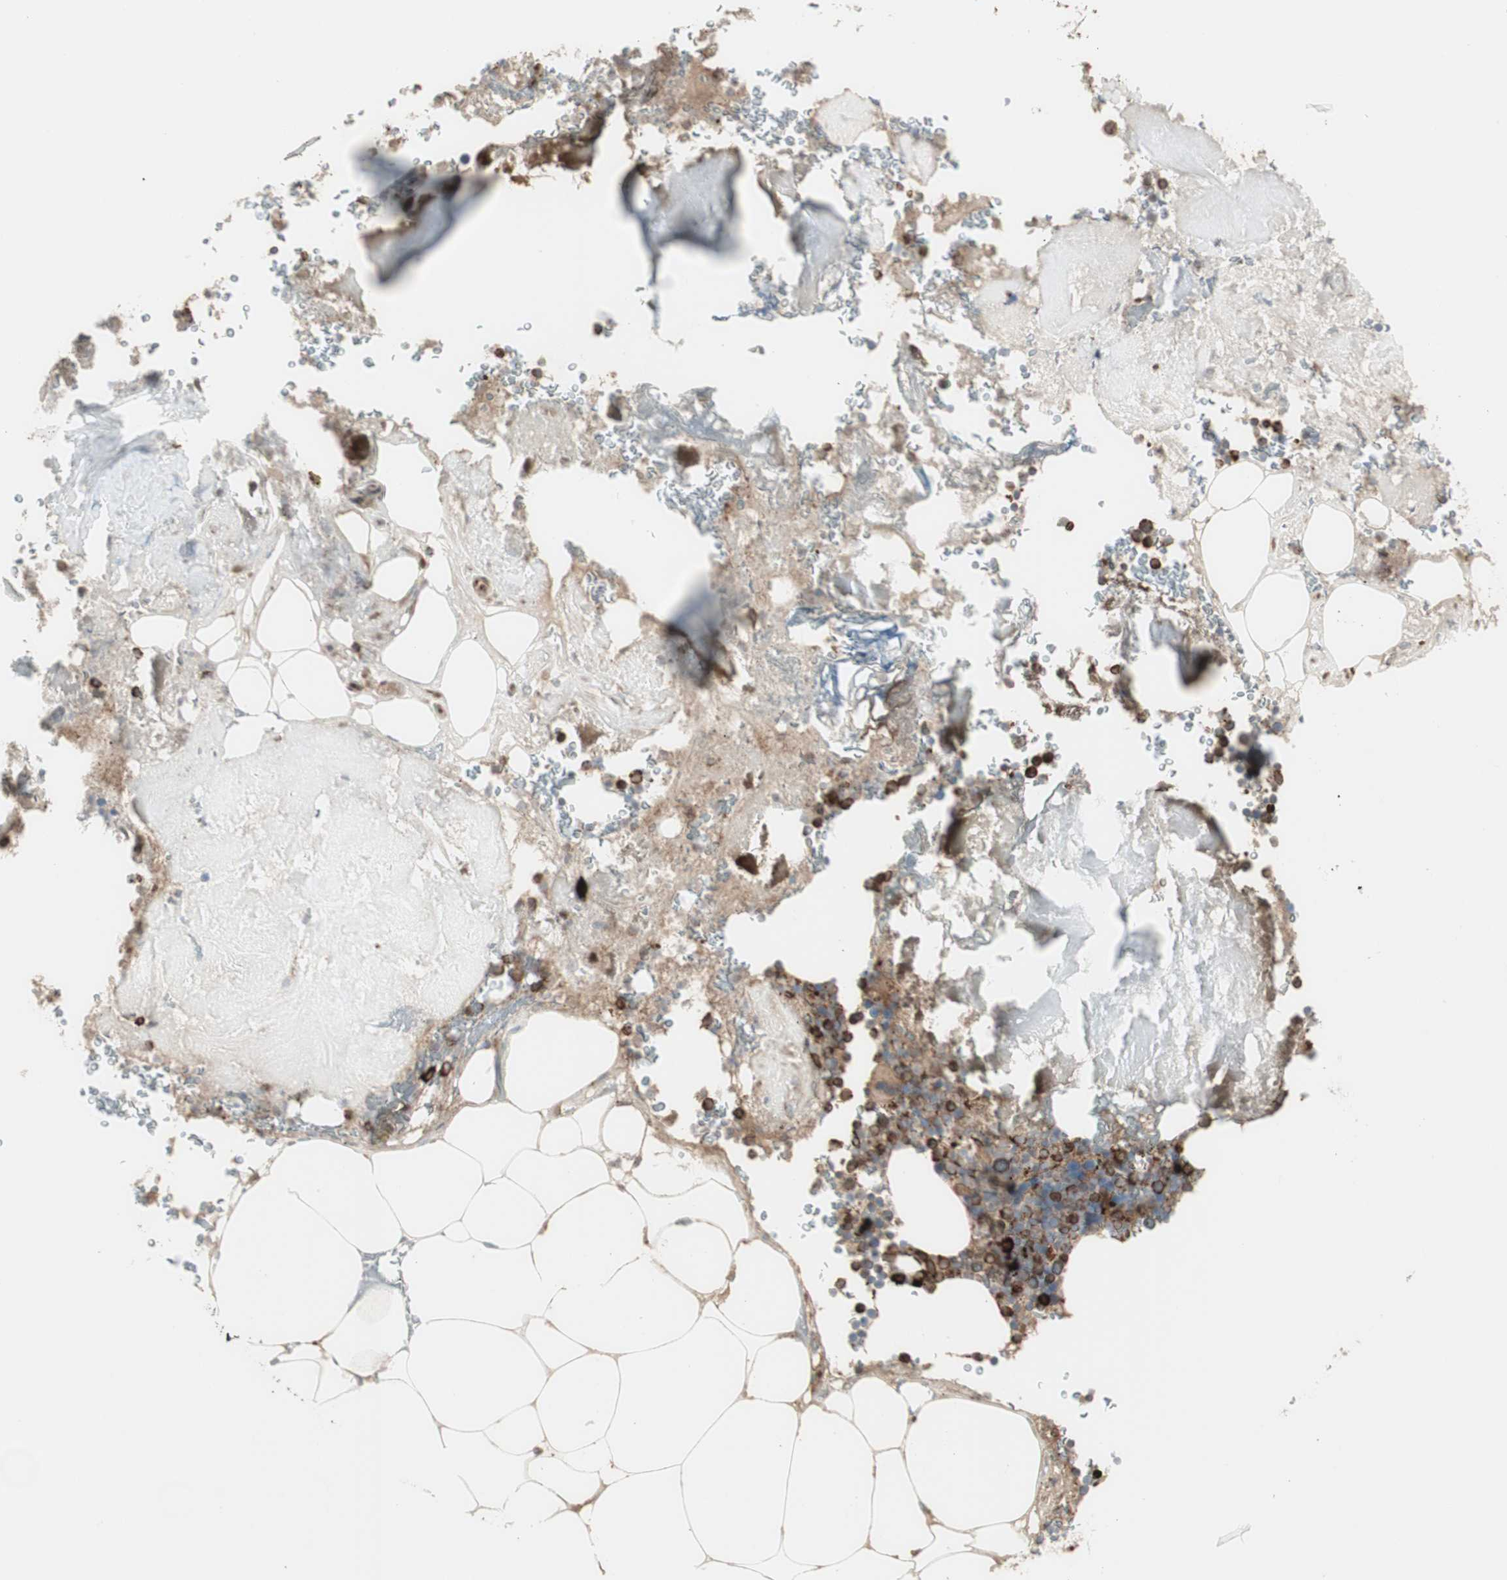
{"staining": {"intensity": "strong", "quantity": "25%-75%", "location": "cytoplasmic/membranous"}, "tissue": "bone marrow", "cell_type": "Hematopoietic cells", "image_type": "normal", "snomed": [{"axis": "morphology", "description": "Normal tissue, NOS"}, {"axis": "topography", "description": "Bone marrow"}], "caption": "The histopathology image displays staining of unremarkable bone marrow, revealing strong cytoplasmic/membranous protein expression (brown color) within hematopoietic cells.", "gene": "RRBP1", "patient": {"sex": "male"}}